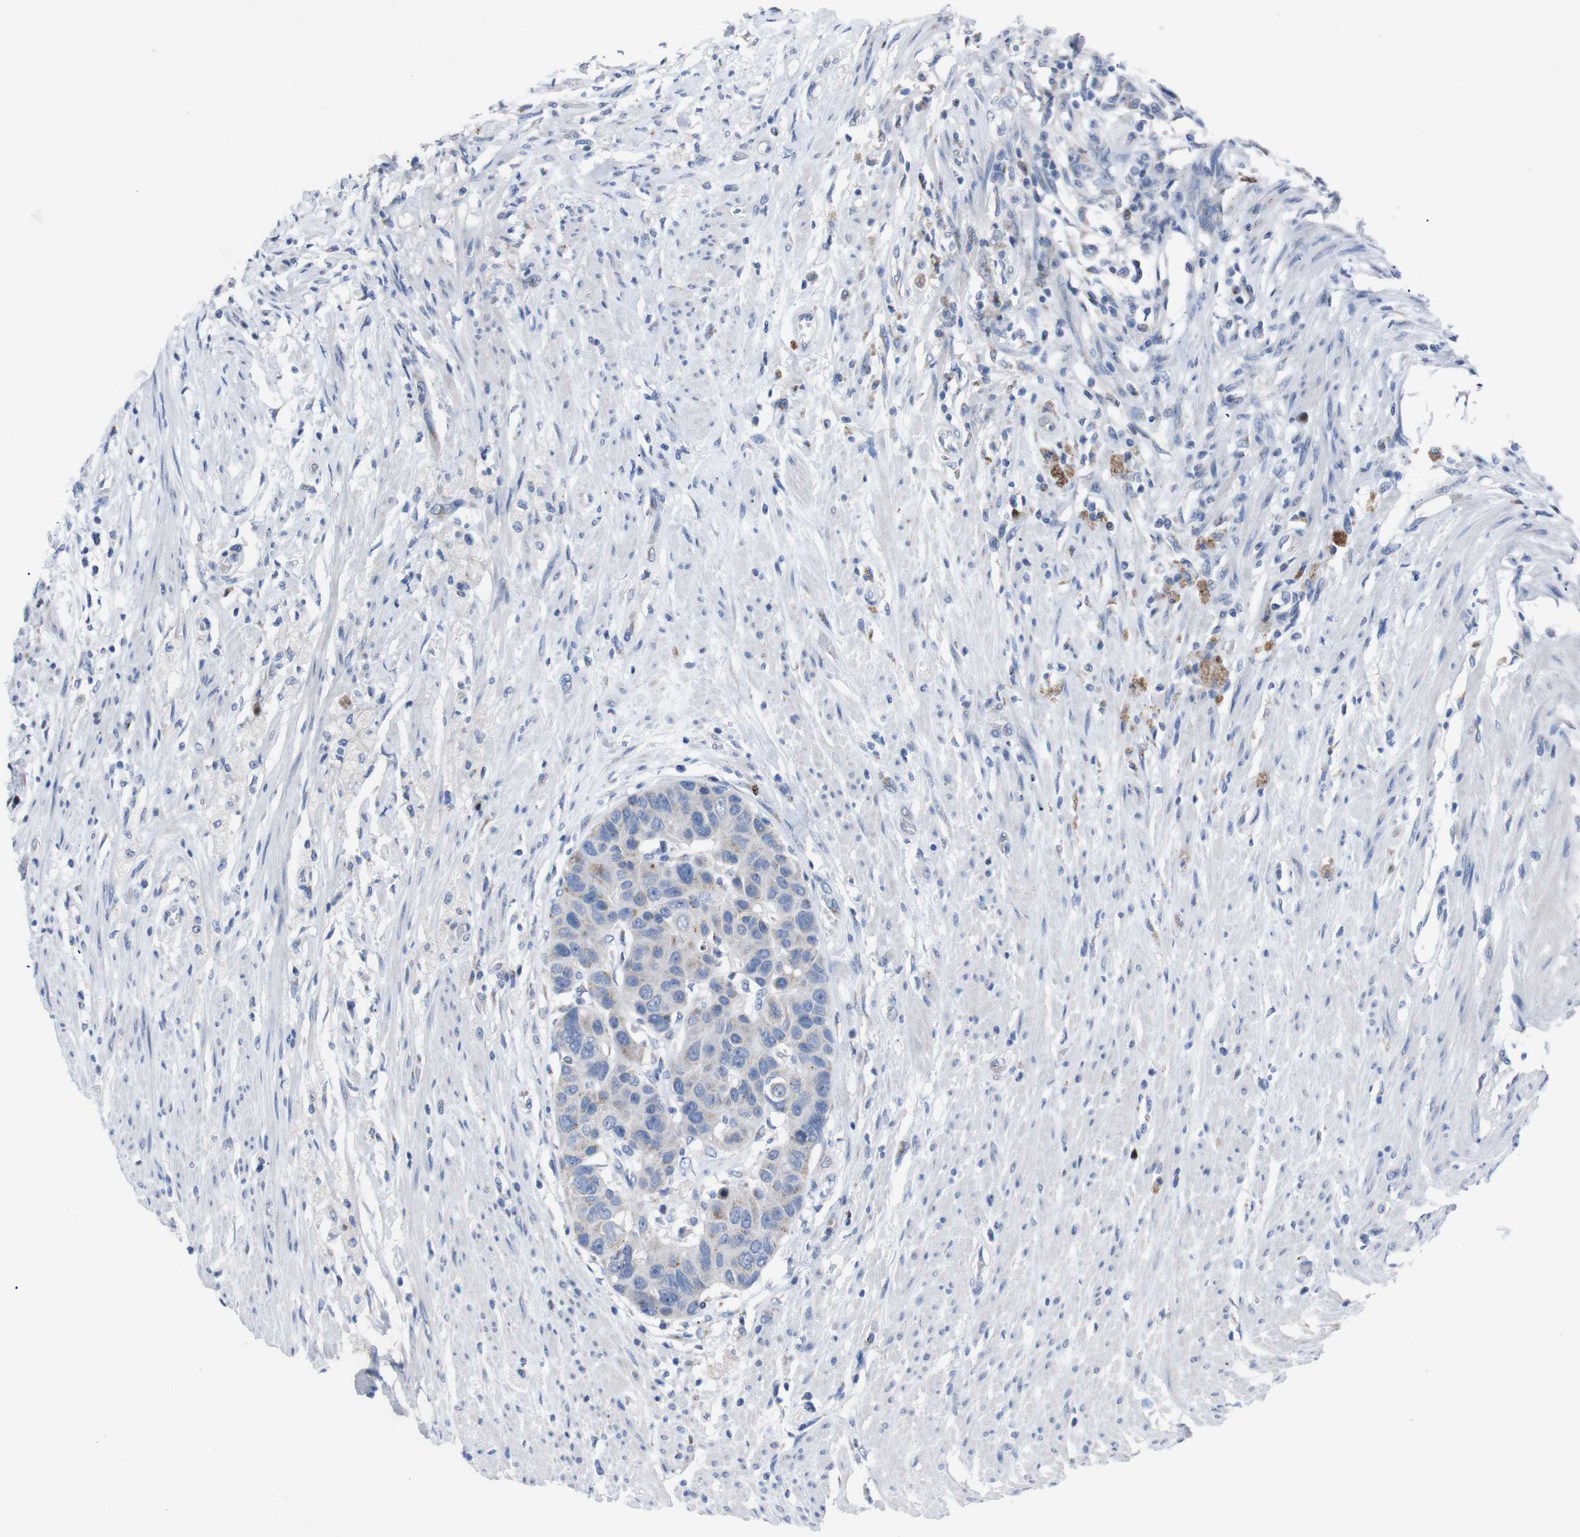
{"staining": {"intensity": "weak", "quantity": "<25%", "location": "cytoplasmic/membranous"}, "tissue": "colorectal cancer", "cell_type": "Tumor cells", "image_type": "cancer", "snomed": [{"axis": "morphology", "description": "Adenocarcinoma, NOS"}, {"axis": "topography", "description": "Rectum"}], "caption": "Tumor cells are negative for brown protein staining in colorectal cancer (adenocarcinoma).", "gene": "IRF4", "patient": {"sex": "male", "age": 51}}